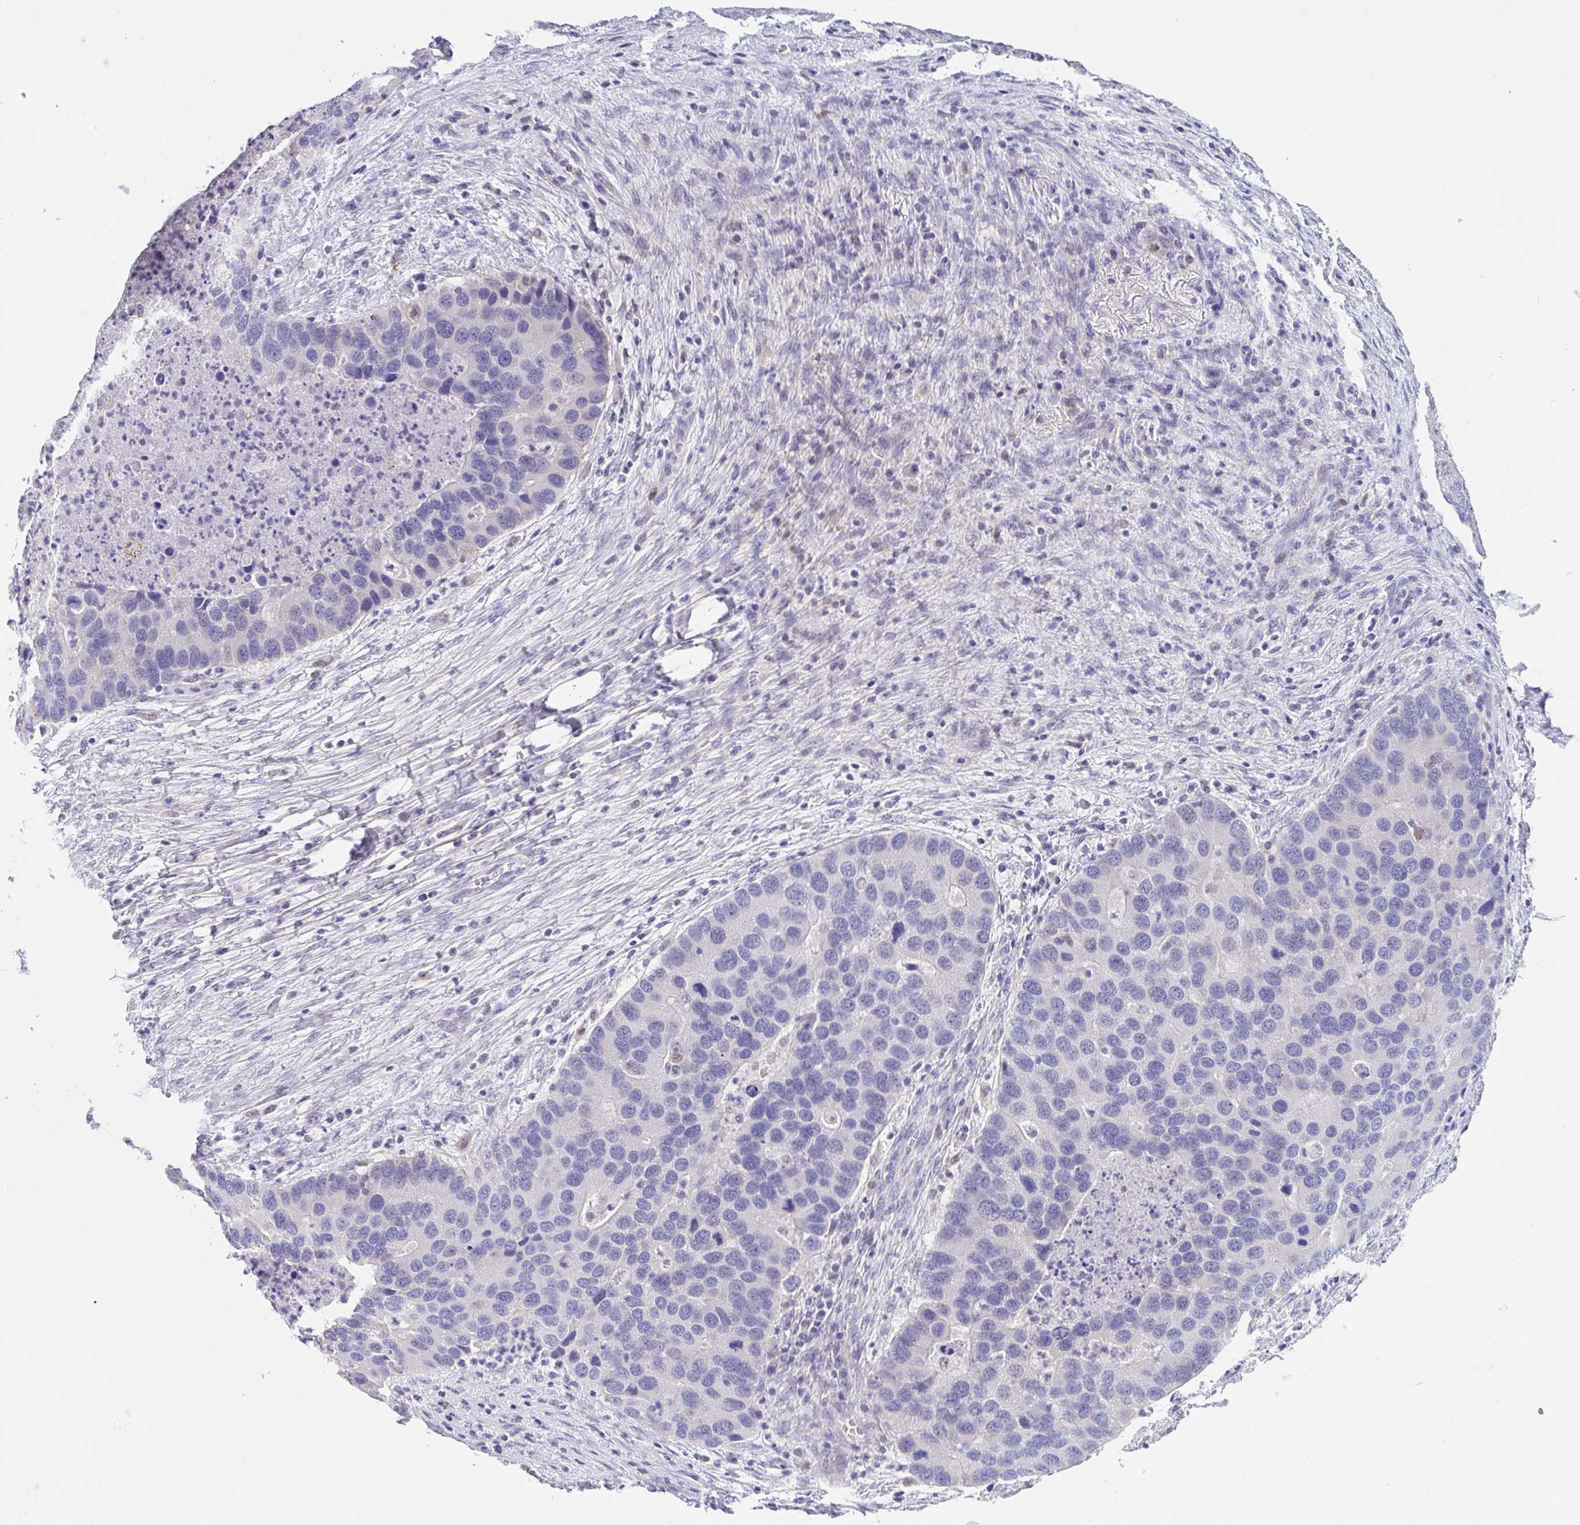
{"staining": {"intensity": "negative", "quantity": "none", "location": "none"}, "tissue": "lung cancer", "cell_type": "Tumor cells", "image_type": "cancer", "snomed": [{"axis": "morphology", "description": "Aneuploidy"}, {"axis": "morphology", "description": "Adenocarcinoma, NOS"}, {"axis": "topography", "description": "Lymph node"}, {"axis": "topography", "description": "Lung"}], "caption": "Lung adenocarcinoma was stained to show a protein in brown. There is no significant expression in tumor cells.", "gene": "CA10", "patient": {"sex": "female", "age": 74}}